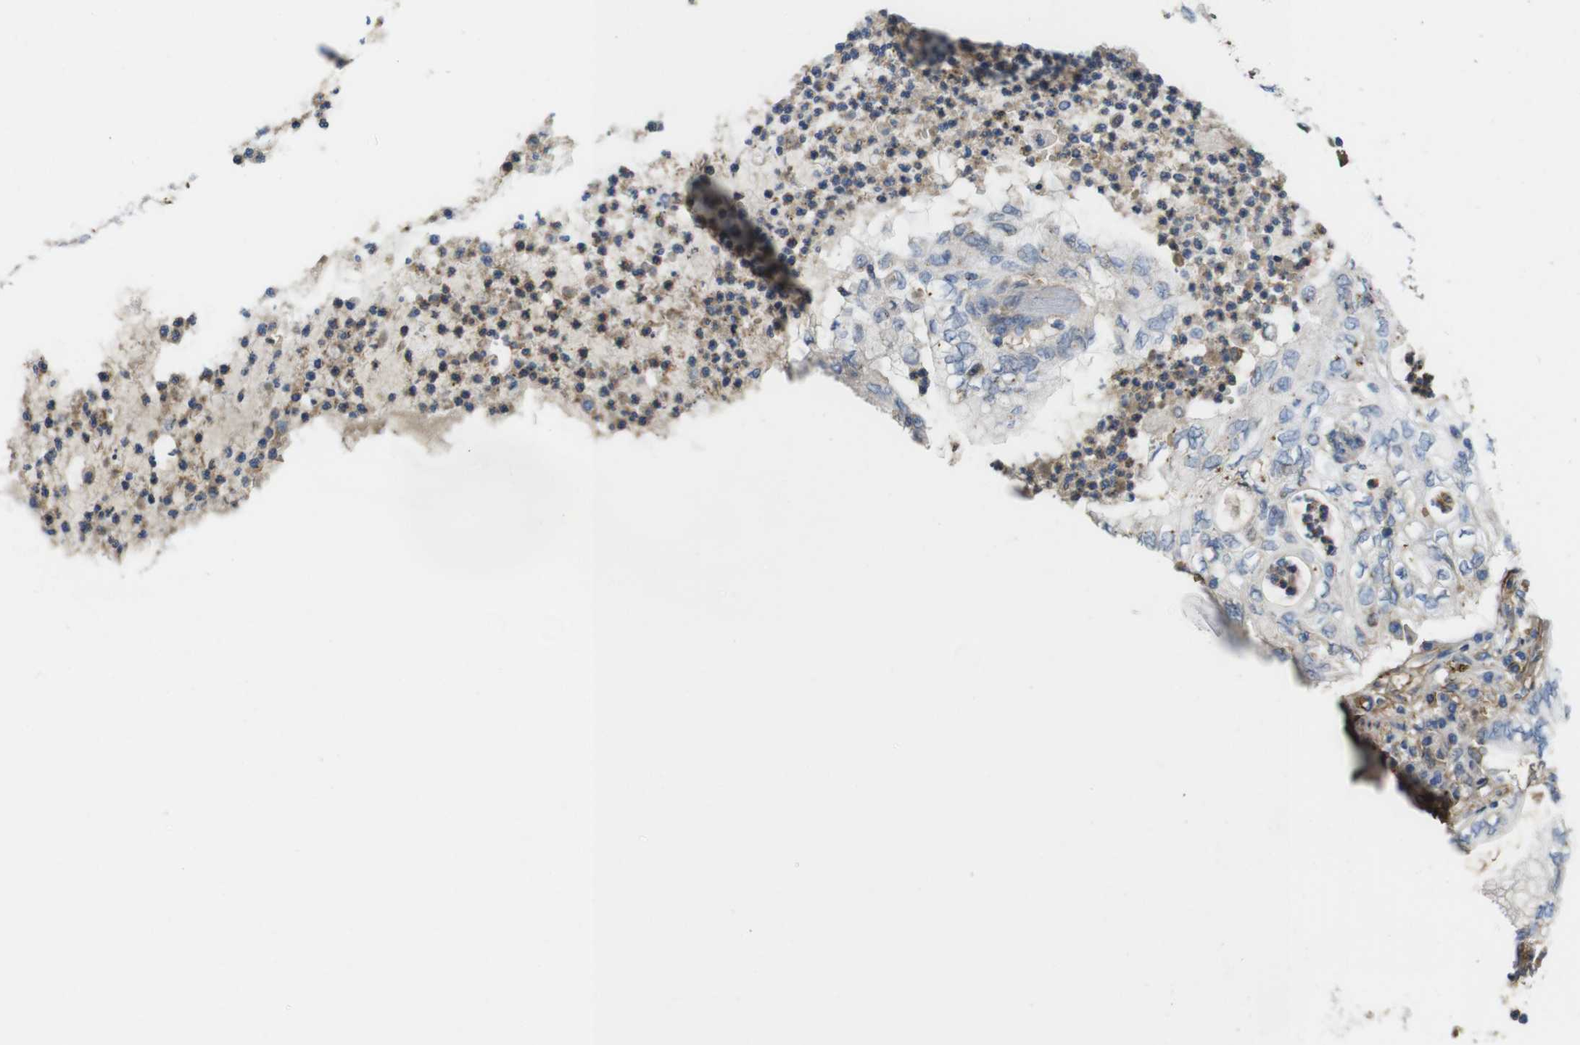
{"staining": {"intensity": "moderate", "quantity": "<25%", "location": "cytoplasmic/membranous"}, "tissue": "lung cancer", "cell_type": "Tumor cells", "image_type": "cancer", "snomed": [{"axis": "morphology", "description": "Normal tissue, NOS"}, {"axis": "morphology", "description": "Adenocarcinoma, NOS"}, {"axis": "topography", "description": "Bronchus"}, {"axis": "topography", "description": "Lung"}], "caption": "Protein staining by immunohistochemistry (IHC) demonstrates moderate cytoplasmic/membranous expression in about <25% of tumor cells in lung cancer (adenocarcinoma).", "gene": "CYBRD1", "patient": {"sex": "female", "age": 70}}